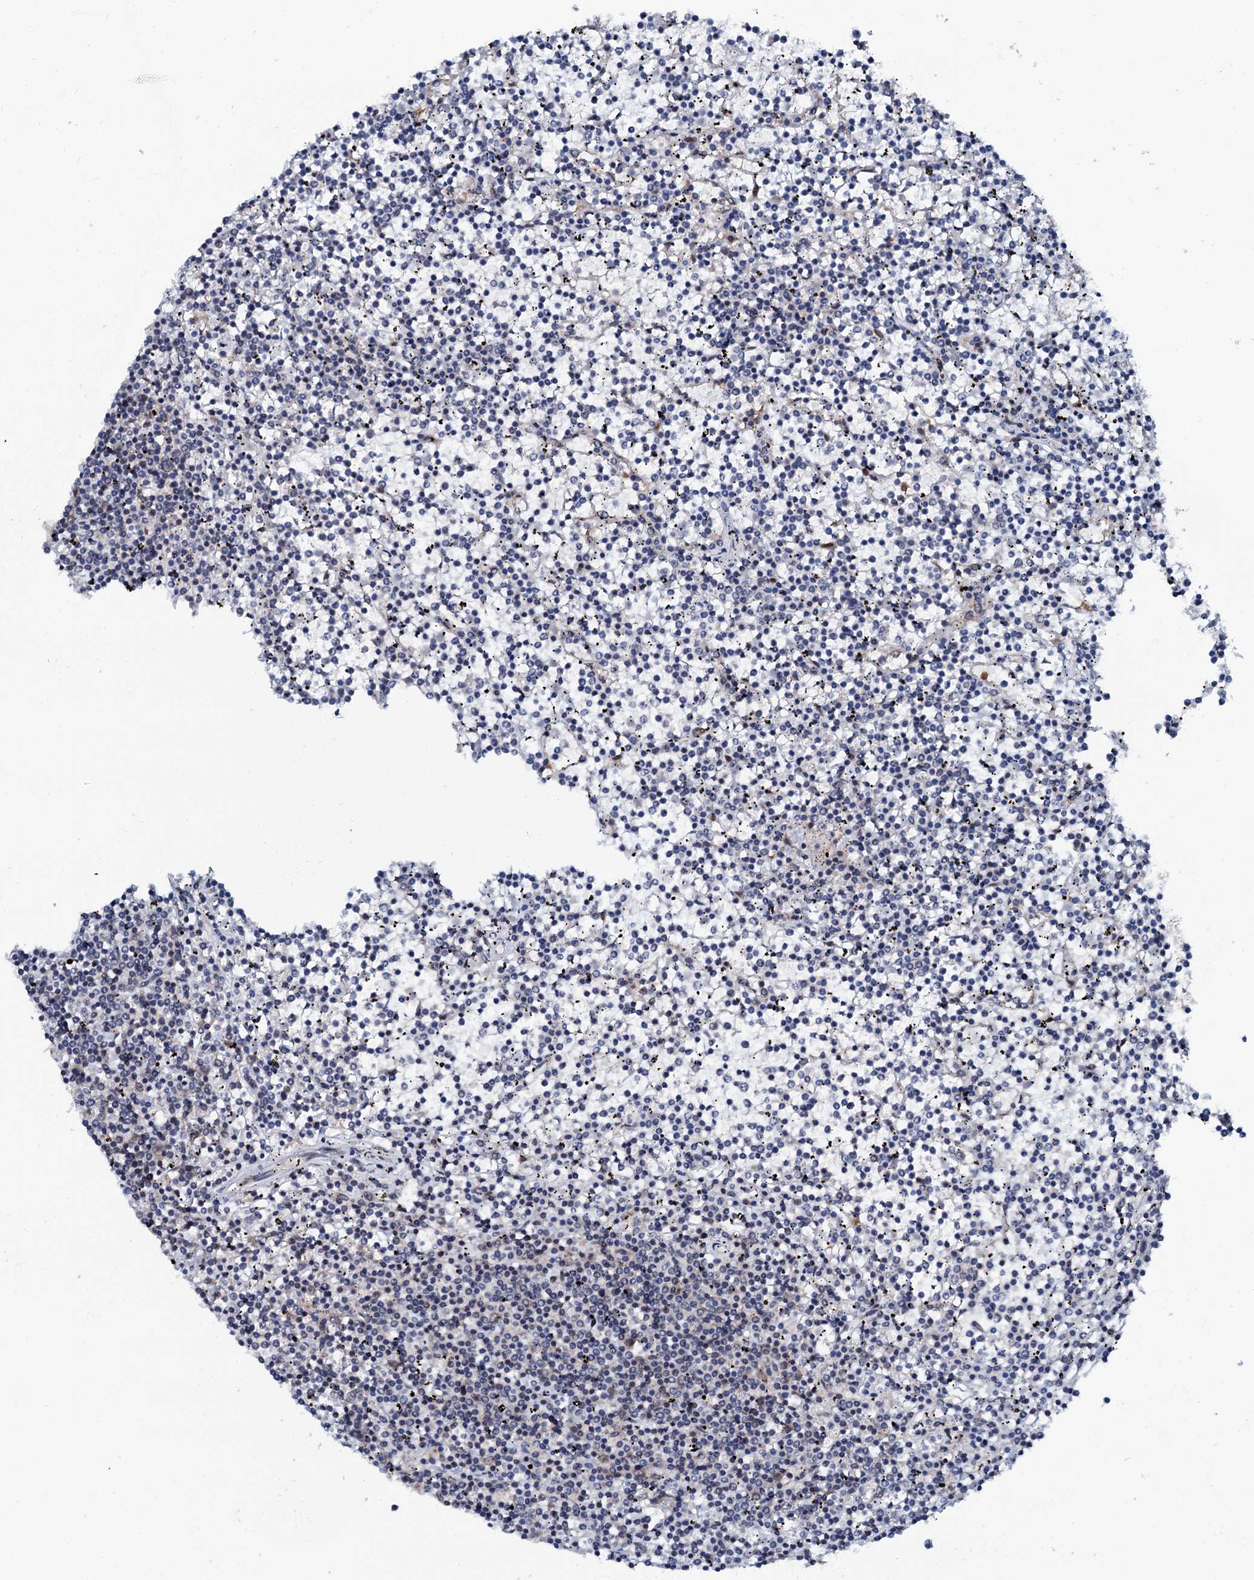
{"staining": {"intensity": "negative", "quantity": "none", "location": "none"}, "tissue": "lymphoma", "cell_type": "Tumor cells", "image_type": "cancer", "snomed": [{"axis": "morphology", "description": "Malignant lymphoma, non-Hodgkin's type, Low grade"}, {"axis": "topography", "description": "Spleen"}], "caption": "Tumor cells are negative for brown protein staining in low-grade malignant lymphoma, non-Hodgkin's type.", "gene": "PSMD13", "patient": {"sex": "female", "age": 19}}